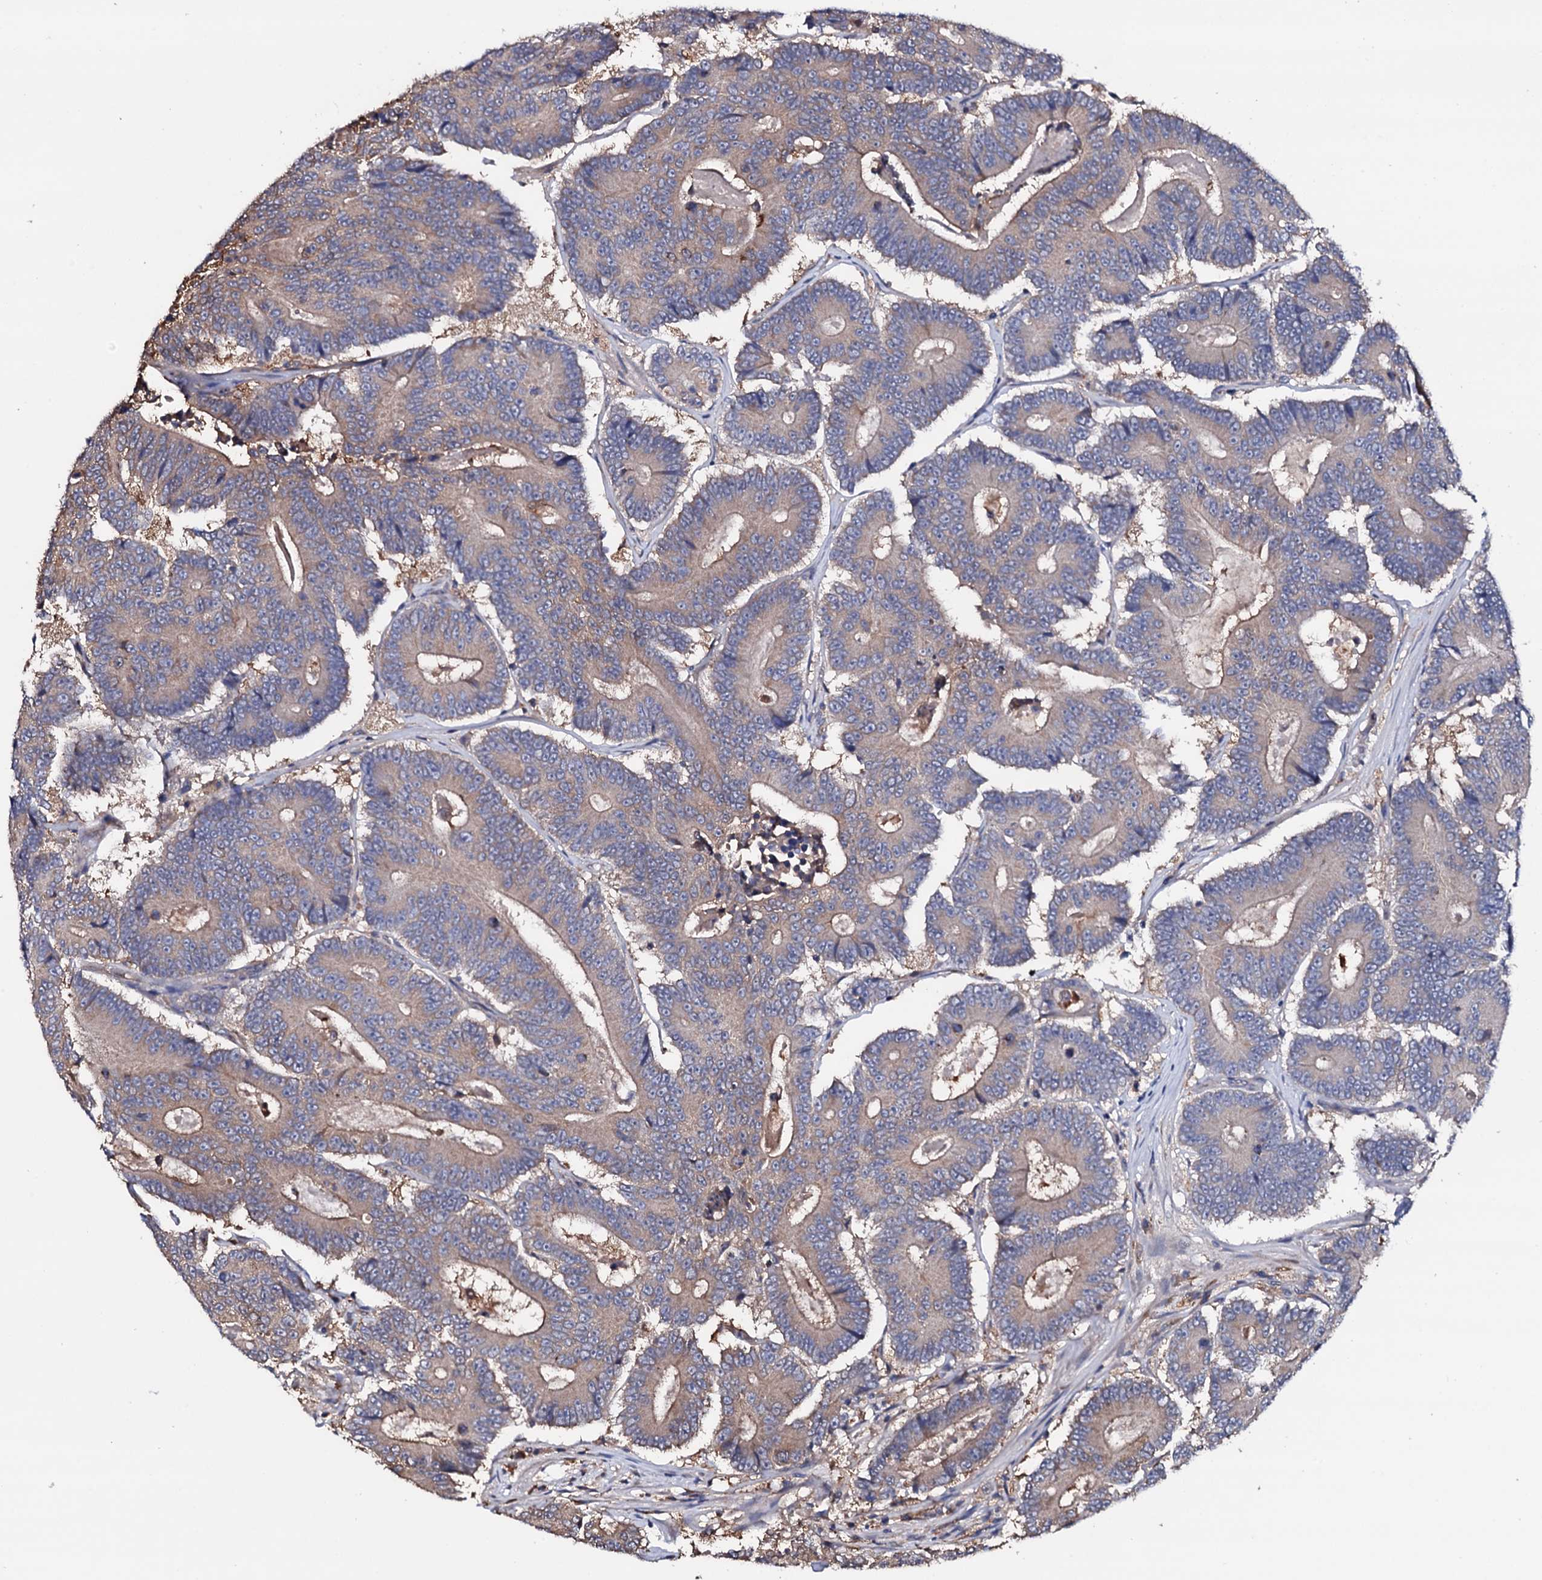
{"staining": {"intensity": "weak", "quantity": ">75%", "location": "cytoplasmic/membranous"}, "tissue": "colorectal cancer", "cell_type": "Tumor cells", "image_type": "cancer", "snomed": [{"axis": "morphology", "description": "Adenocarcinoma, NOS"}, {"axis": "topography", "description": "Colon"}], "caption": "Approximately >75% of tumor cells in colorectal adenocarcinoma show weak cytoplasmic/membranous protein positivity as visualized by brown immunohistochemical staining.", "gene": "TCAF2", "patient": {"sex": "male", "age": 83}}